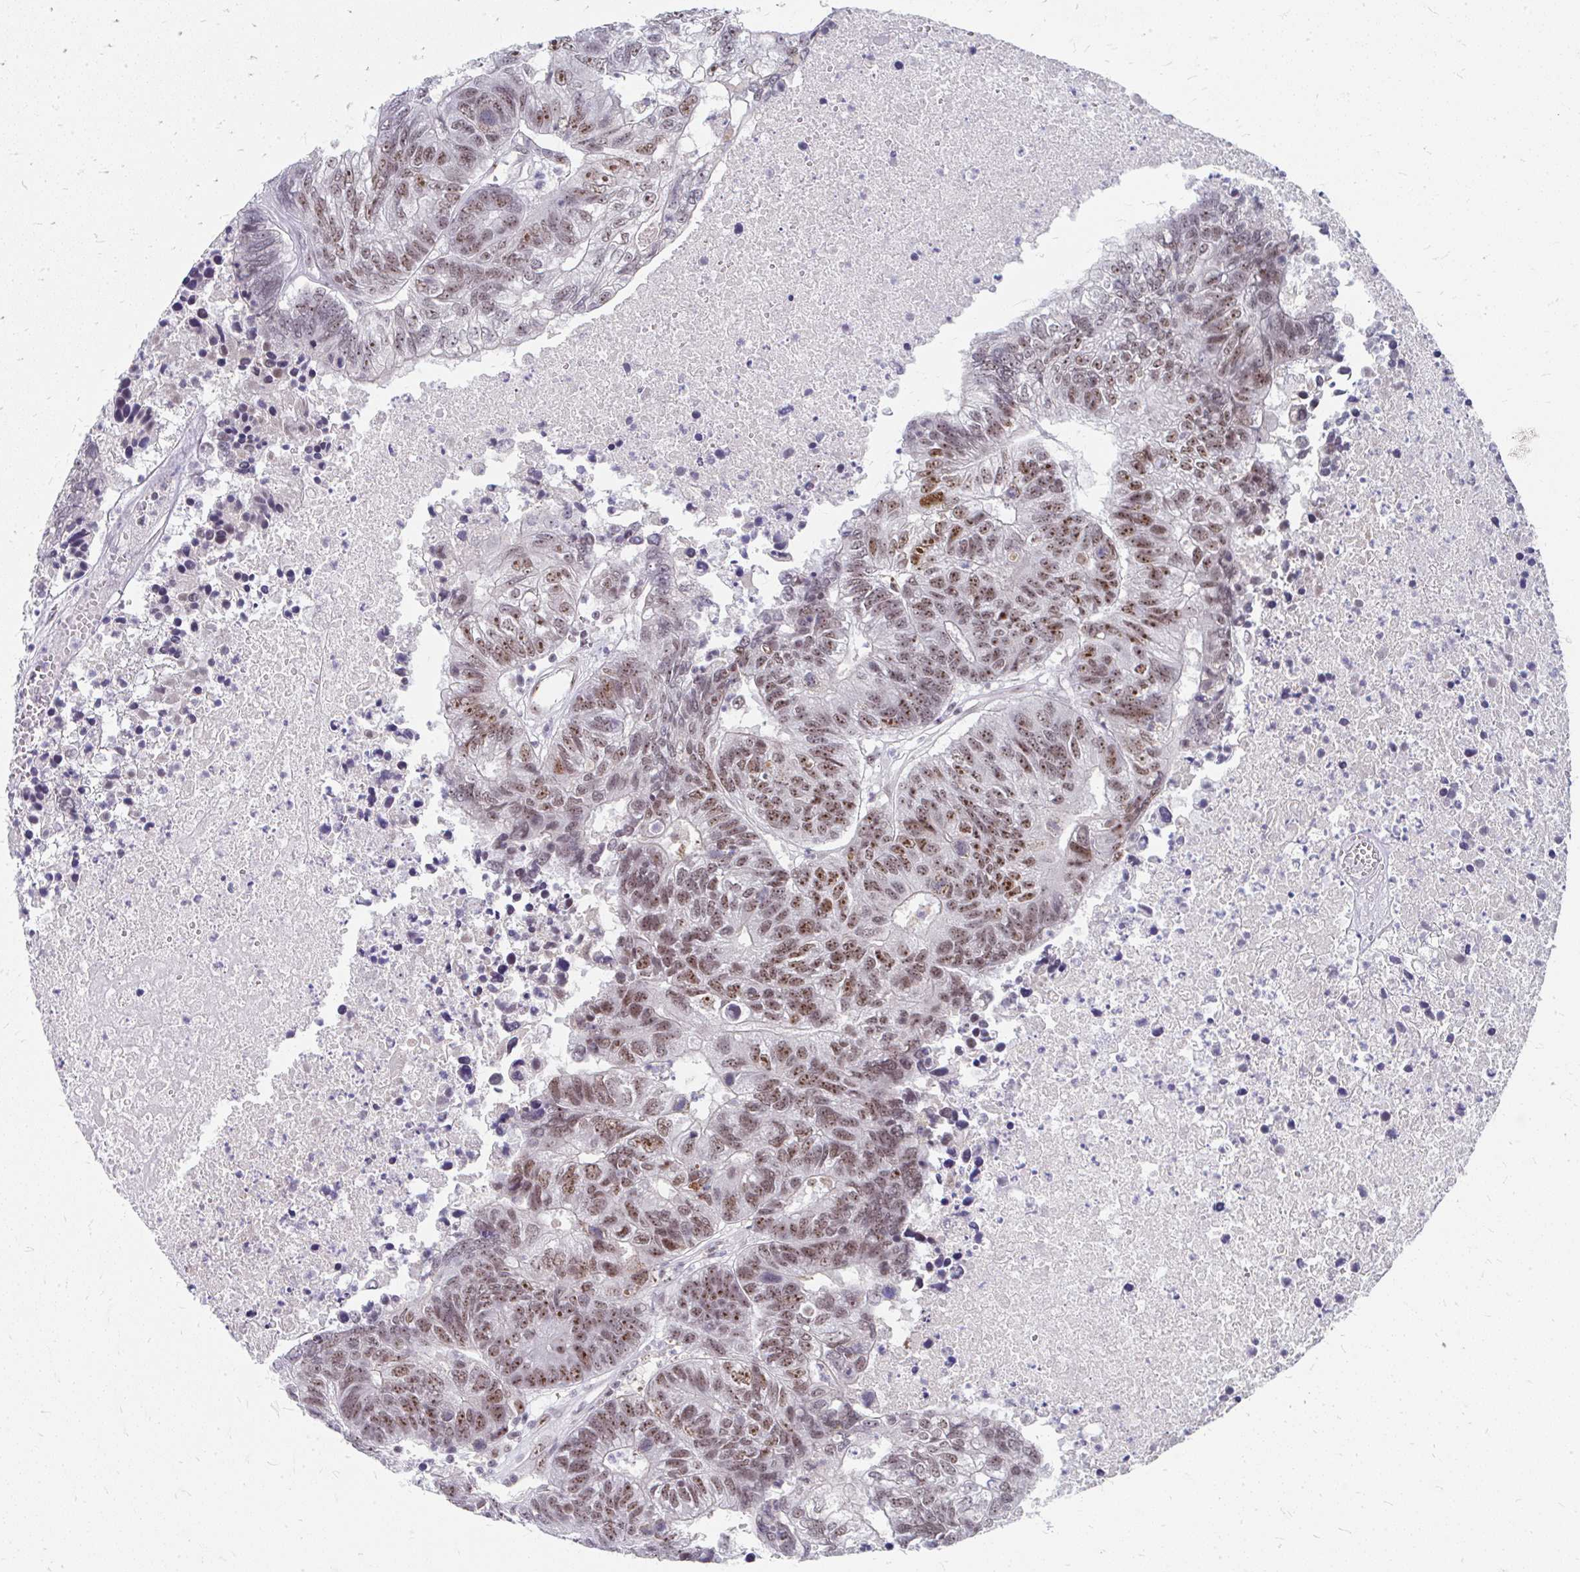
{"staining": {"intensity": "moderate", "quantity": ">75%", "location": "nuclear"}, "tissue": "colorectal cancer", "cell_type": "Tumor cells", "image_type": "cancer", "snomed": [{"axis": "morphology", "description": "Adenocarcinoma, NOS"}, {"axis": "topography", "description": "Colon"}], "caption": "A brown stain labels moderate nuclear positivity of a protein in adenocarcinoma (colorectal) tumor cells. The staining is performed using DAB brown chromogen to label protein expression. The nuclei are counter-stained blue using hematoxylin.", "gene": "GTF2H1", "patient": {"sex": "female", "age": 48}}